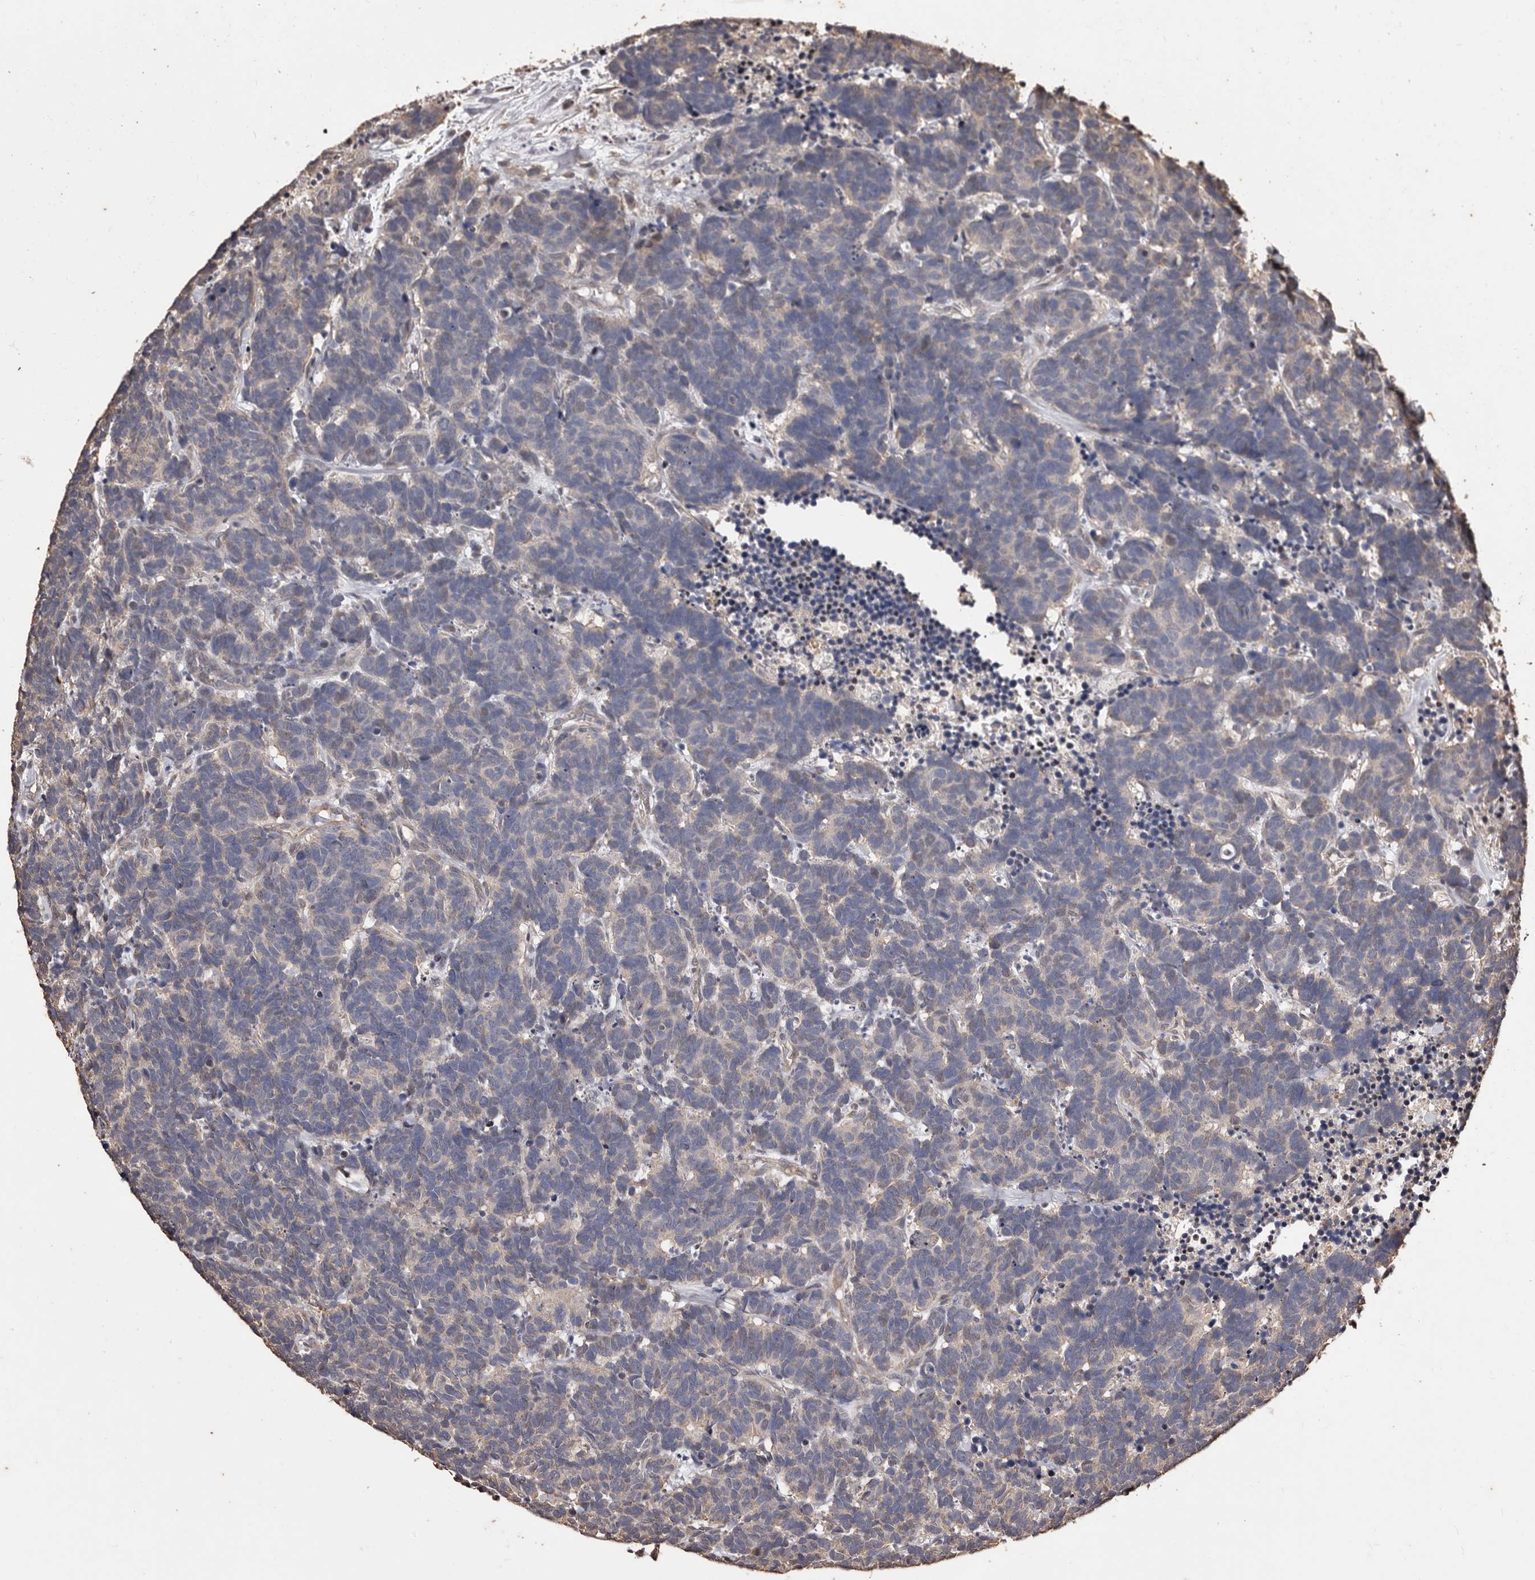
{"staining": {"intensity": "weak", "quantity": "<25%", "location": "nuclear"}, "tissue": "carcinoid", "cell_type": "Tumor cells", "image_type": "cancer", "snomed": [{"axis": "morphology", "description": "Carcinoma, NOS"}, {"axis": "morphology", "description": "Carcinoid, malignant, NOS"}, {"axis": "topography", "description": "Urinary bladder"}], "caption": "Tumor cells are negative for brown protein staining in malignant carcinoid.", "gene": "NAV1", "patient": {"sex": "male", "age": 57}}